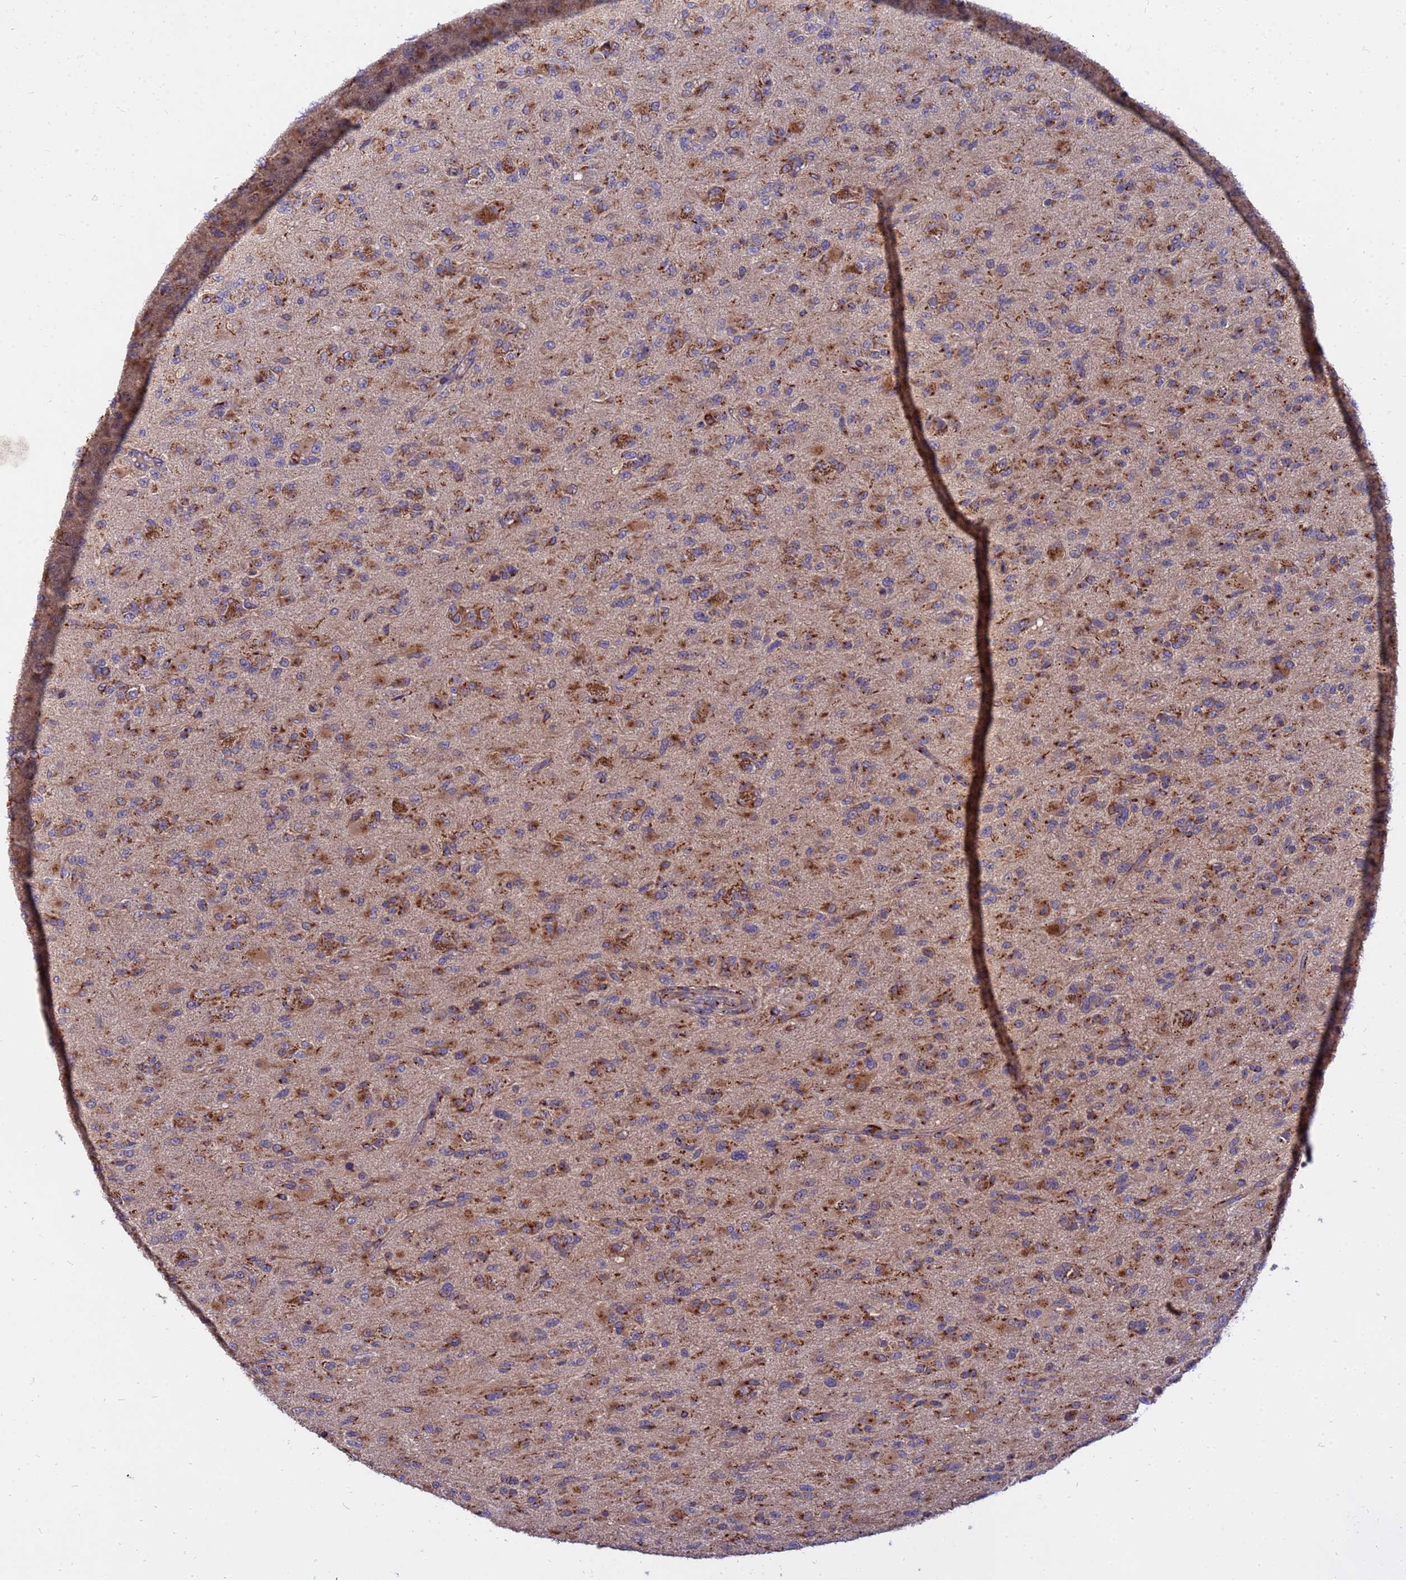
{"staining": {"intensity": "moderate", "quantity": ">75%", "location": "cytoplasmic/membranous"}, "tissue": "glioma", "cell_type": "Tumor cells", "image_type": "cancer", "snomed": [{"axis": "morphology", "description": "Glioma, malignant, Low grade"}, {"axis": "topography", "description": "Brain"}], "caption": "An IHC micrograph of tumor tissue is shown. Protein staining in brown shows moderate cytoplasmic/membranous positivity in malignant glioma (low-grade) within tumor cells. The protein is shown in brown color, while the nuclei are stained blue.", "gene": "HPS3", "patient": {"sex": "male", "age": 65}}